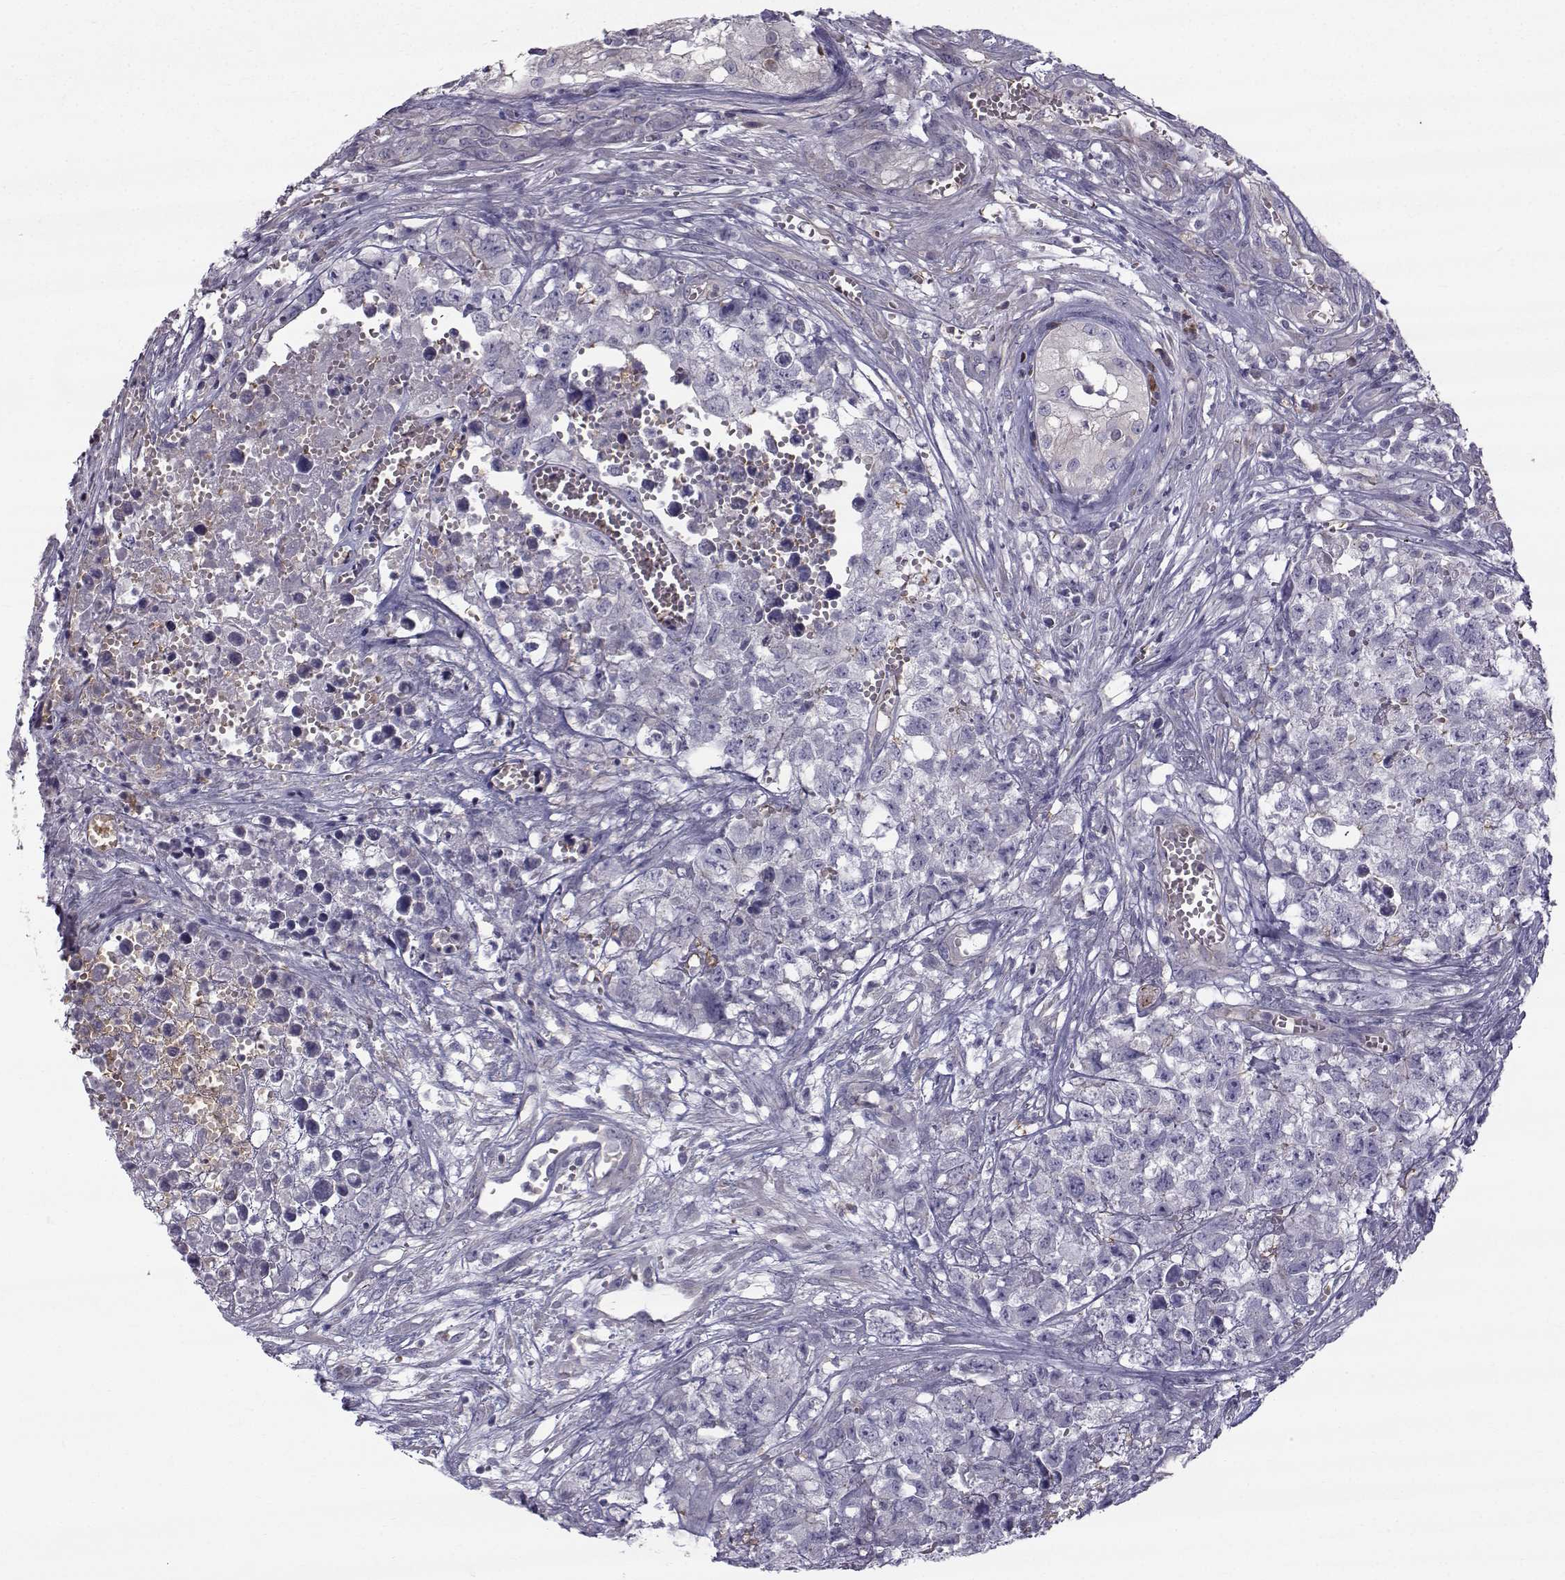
{"staining": {"intensity": "weak", "quantity": "<25%", "location": "cytoplasmic/membranous"}, "tissue": "testis cancer", "cell_type": "Tumor cells", "image_type": "cancer", "snomed": [{"axis": "morphology", "description": "Seminoma, NOS"}, {"axis": "morphology", "description": "Carcinoma, Embryonal, NOS"}, {"axis": "topography", "description": "Testis"}], "caption": "A histopathology image of human testis cancer (seminoma) is negative for staining in tumor cells.", "gene": "QPCT", "patient": {"sex": "male", "age": 22}}